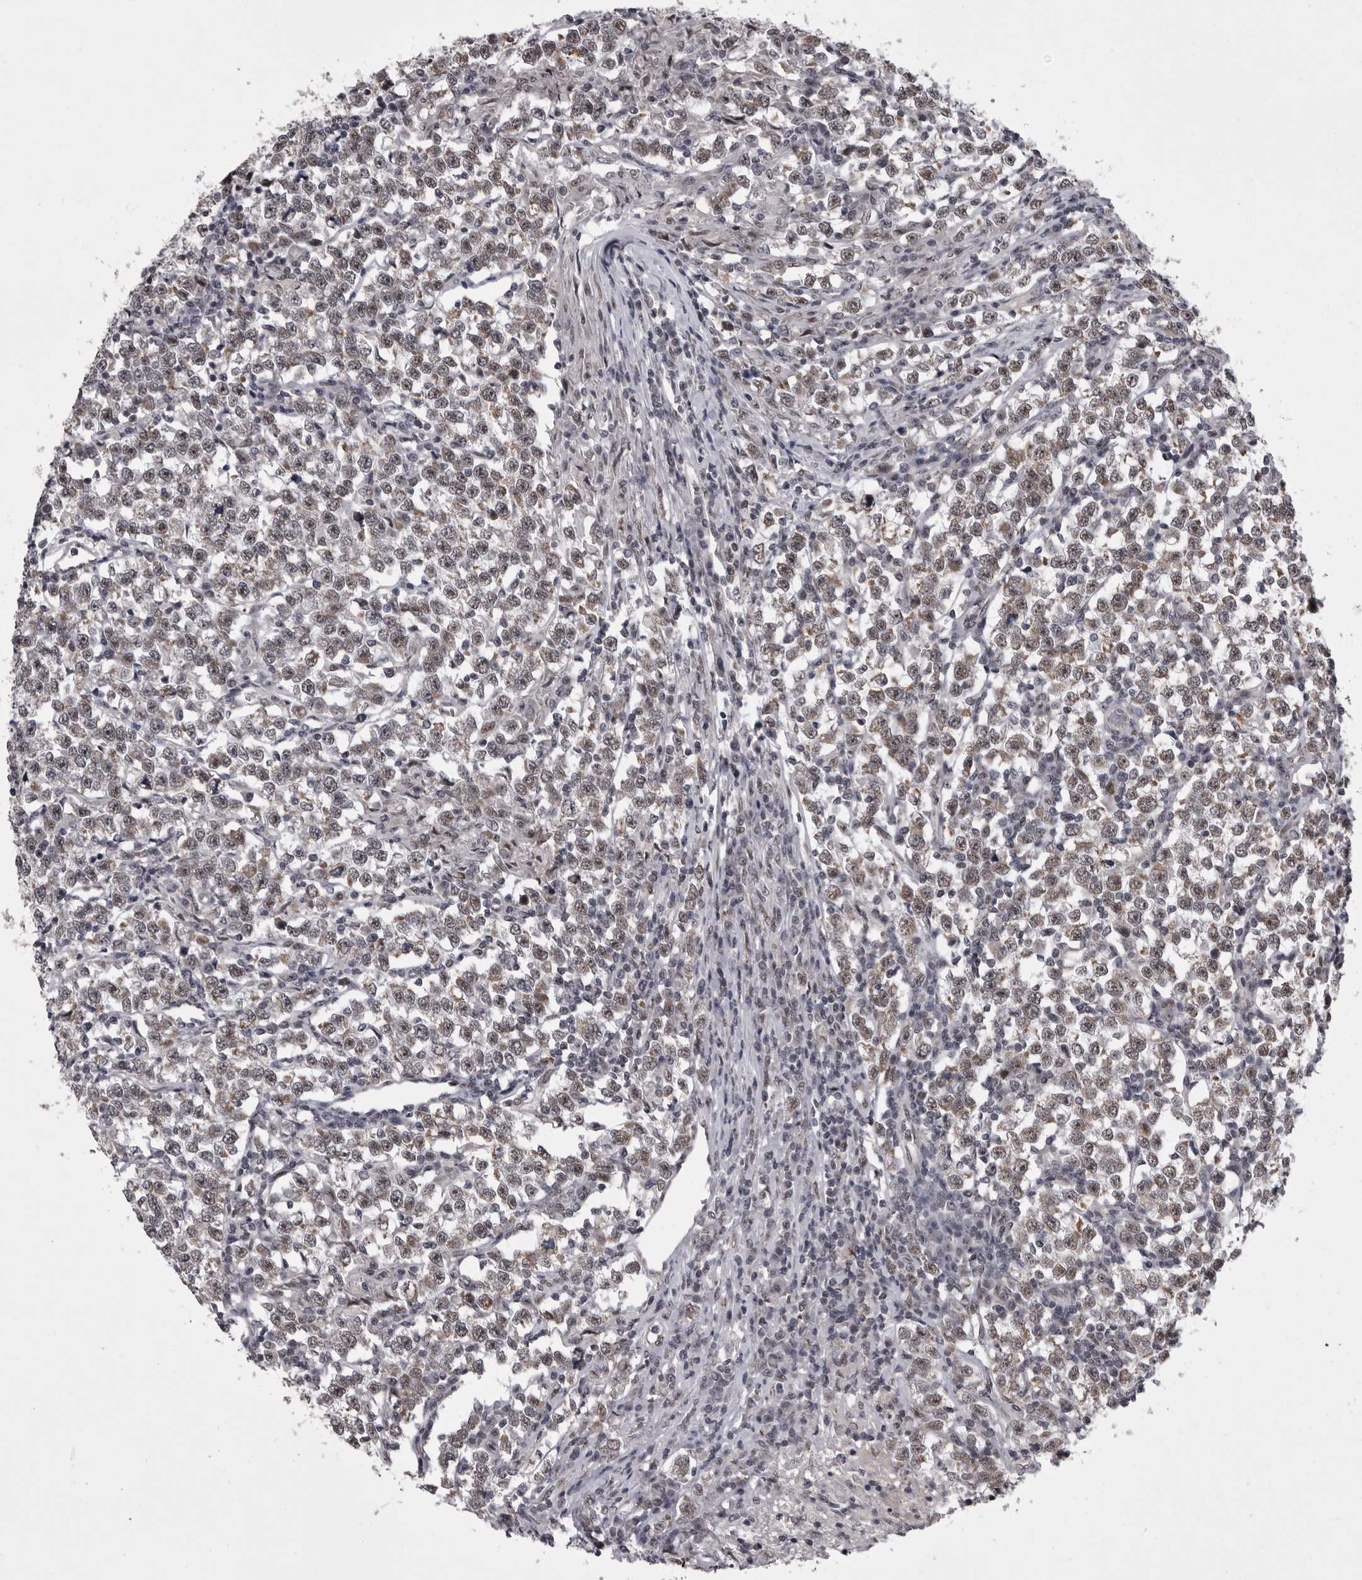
{"staining": {"intensity": "weak", "quantity": "25%-75%", "location": "nuclear"}, "tissue": "testis cancer", "cell_type": "Tumor cells", "image_type": "cancer", "snomed": [{"axis": "morphology", "description": "Normal tissue, NOS"}, {"axis": "morphology", "description": "Seminoma, NOS"}, {"axis": "topography", "description": "Testis"}], "caption": "Testis cancer (seminoma) tissue displays weak nuclear staining in approximately 25%-75% of tumor cells", "gene": "PRPF3", "patient": {"sex": "male", "age": 43}}